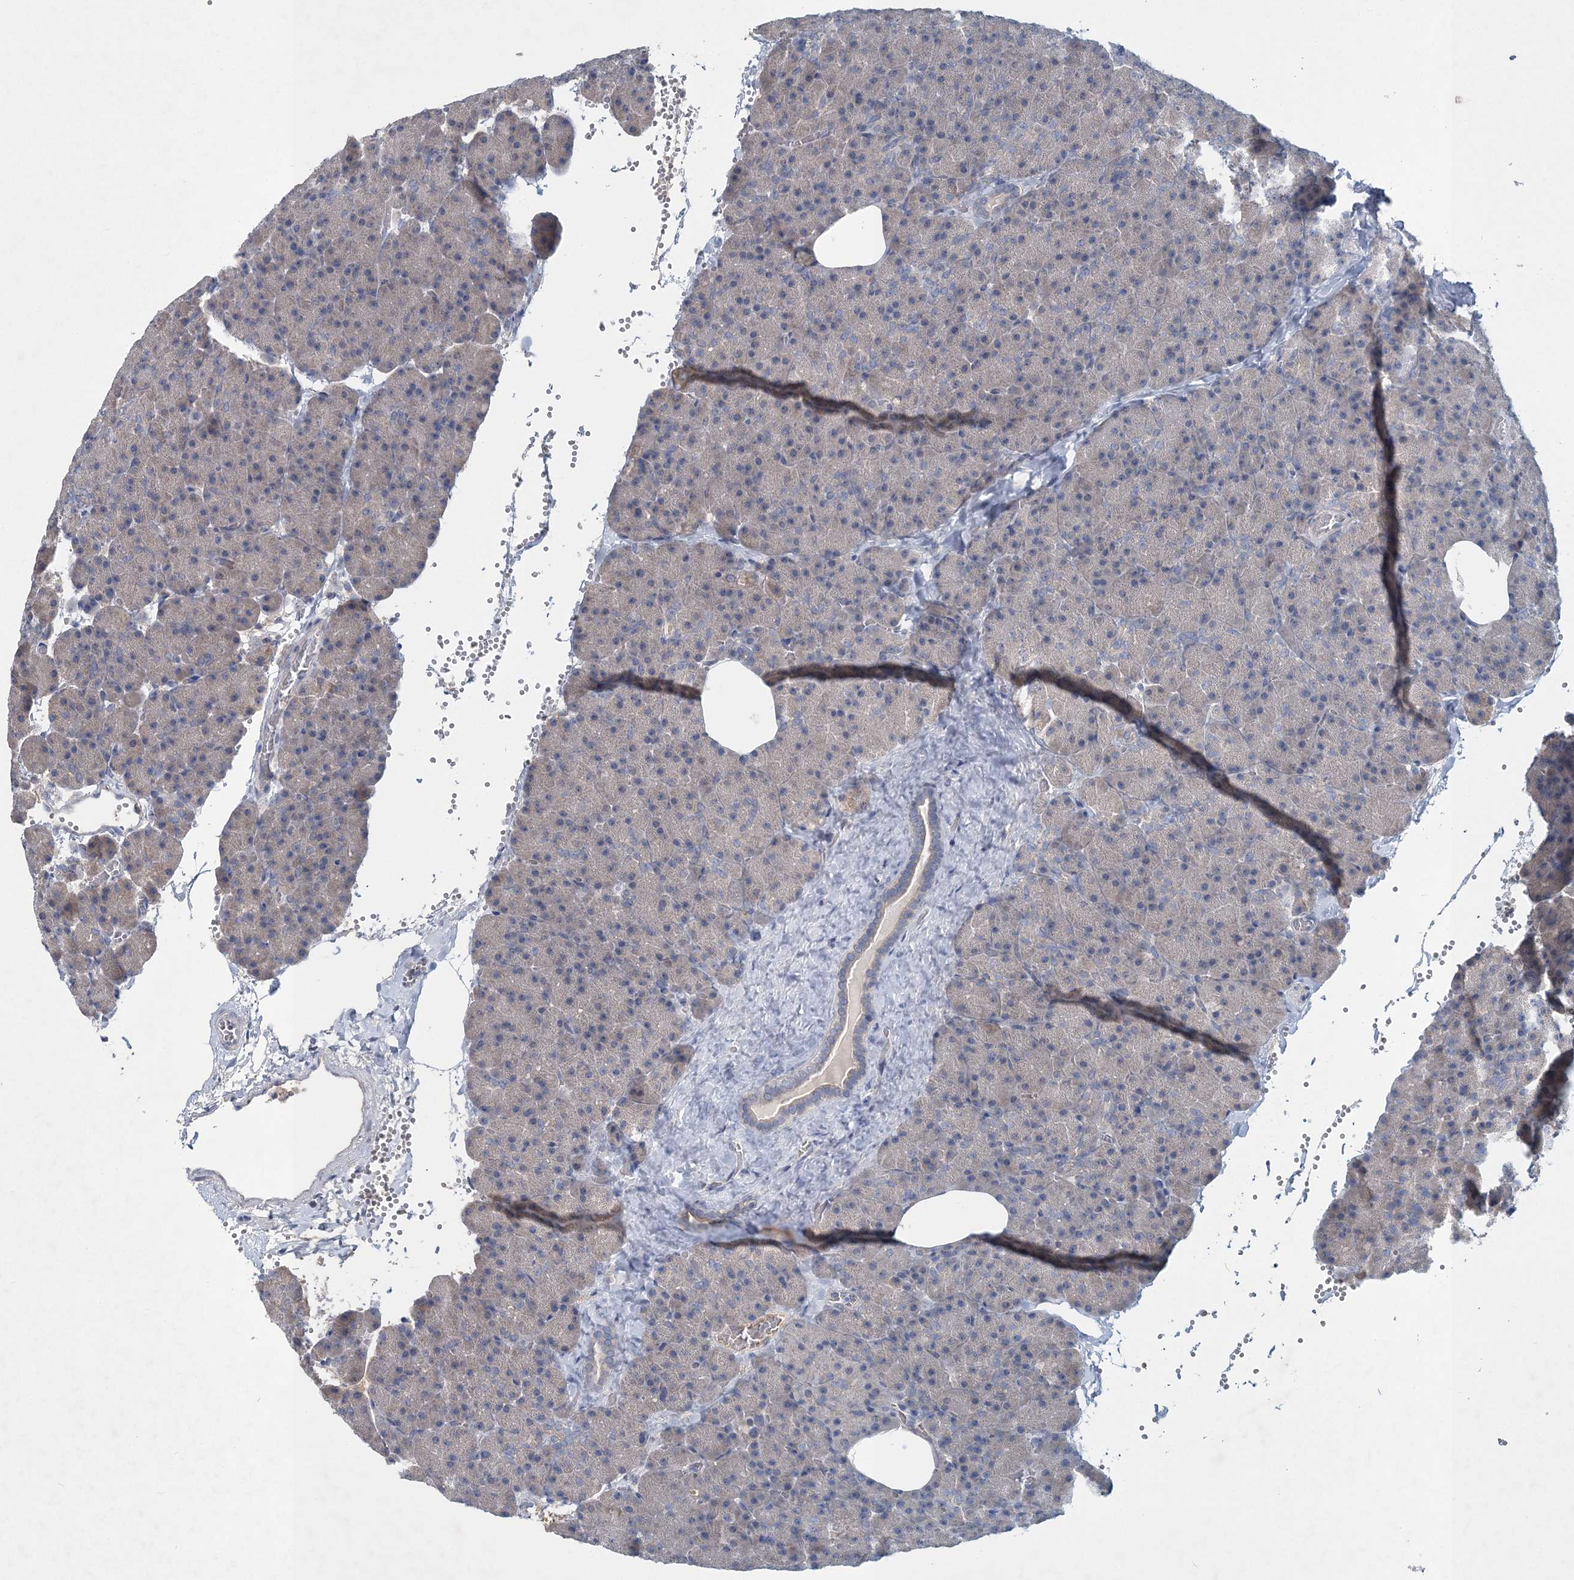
{"staining": {"intensity": "weak", "quantity": "<25%", "location": "cytoplasmic/membranous"}, "tissue": "pancreas", "cell_type": "Exocrine glandular cells", "image_type": "normal", "snomed": [{"axis": "morphology", "description": "Normal tissue, NOS"}, {"axis": "morphology", "description": "Carcinoid, malignant, NOS"}, {"axis": "topography", "description": "Pancreas"}], "caption": "A histopathology image of human pancreas is negative for staining in exocrine glandular cells. Brightfield microscopy of immunohistochemistry (IHC) stained with DAB (3,3'-diaminobenzidine) (brown) and hematoxylin (blue), captured at high magnification.", "gene": "RNF25", "patient": {"sex": "female", "age": 35}}